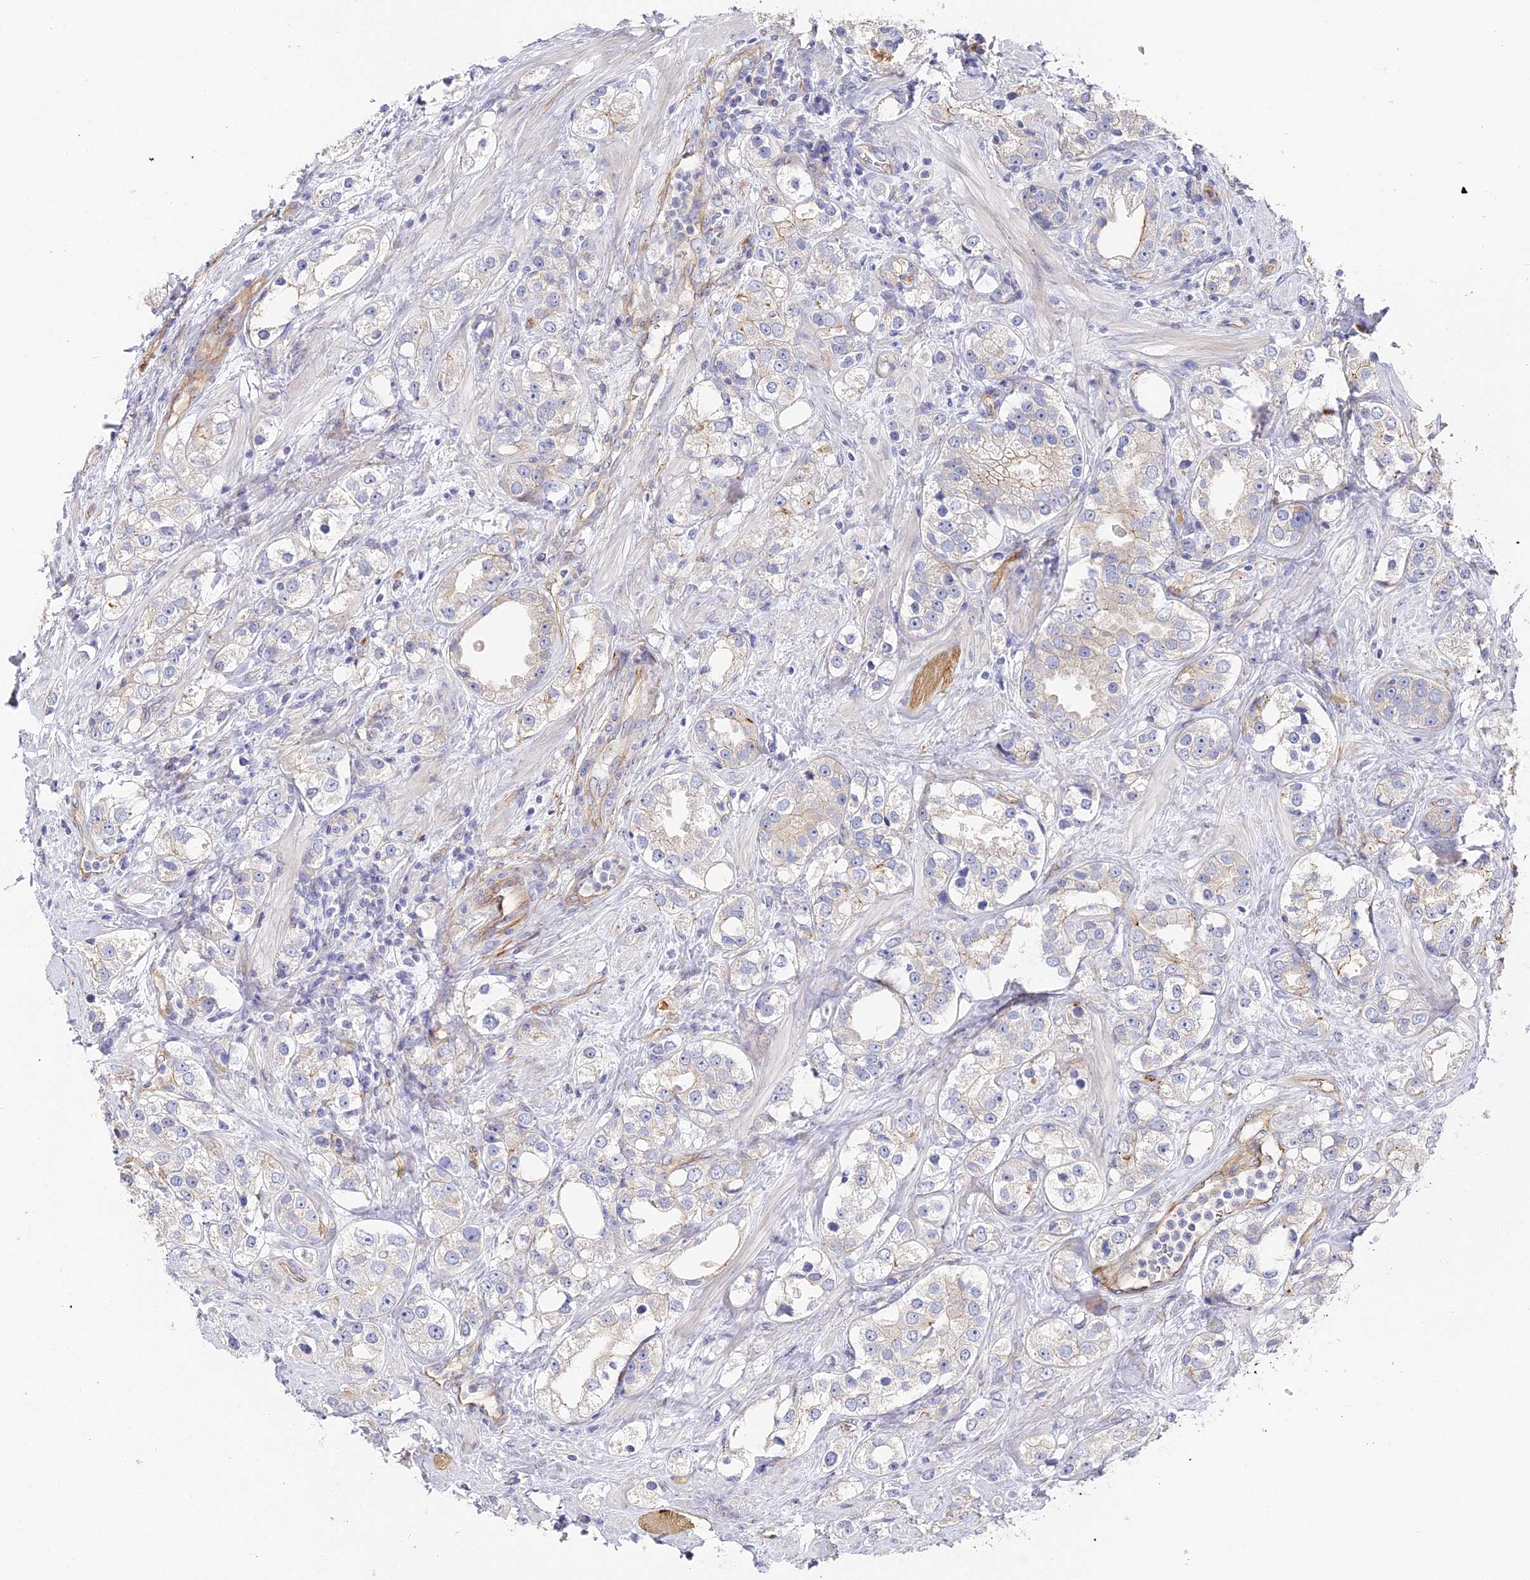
{"staining": {"intensity": "negative", "quantity": "none", "location": "none"}, "tissue": "prostate cancer", "cell_type": "Tumor cells", "image_type": "cancer", "snomed": [{"axis": "morphology", "description": "Adenocarcinoma, NOS"}, {"axis": "topography", "description": "Prostate"}], "caption": "Micrograph shows no significant protein staining in tumor cells of adenocarcinoma (prostate). (DAB (3,3'-diaminobenzidine) immunohistochemistry, high magnification).", "gene": "CCDC30", "patient": {"sex": "male", "age": 79}}